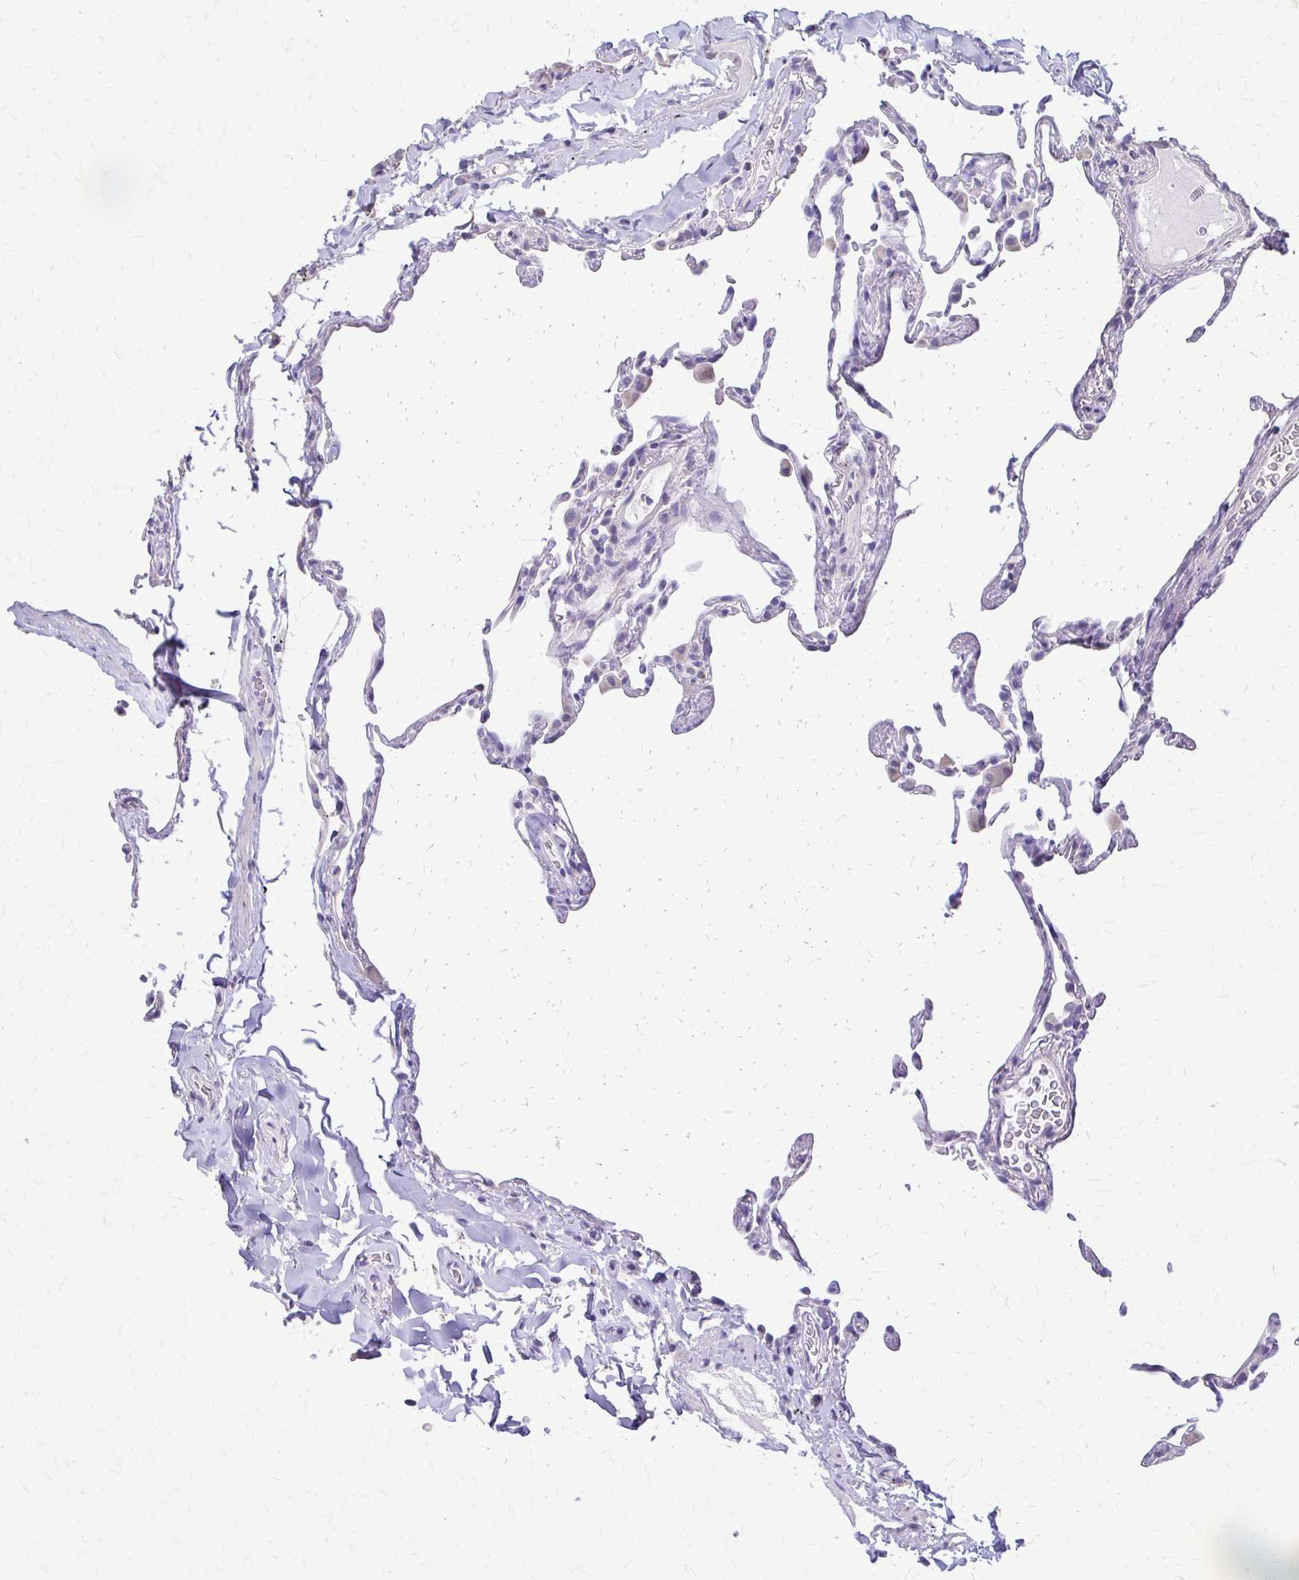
{"staining": {"intensity": "negative", "quantity": "none", "location": "none"}, "tissue": "lung", "cell_type": "Alveolar cells", "image_type": "normal", "snomed": [{"axis": "morphology", "description": "Normal tissue, NOS"}, {"axis": "topography", "description": "Lung"}], "caption": "Immunohistochemistry (IHC) photomicrograph of normal lung: lung stained with DAB (3,3'-diaminobenzidine) exhibits no significant protein expression in alveolar cells. (Brightfield microscopy of DAB (3,3'-diaminobenzidine) immunohistochemistry at high magnification).", "gene": "ALPG", "patient": {"sex": "female", "age": 57}}